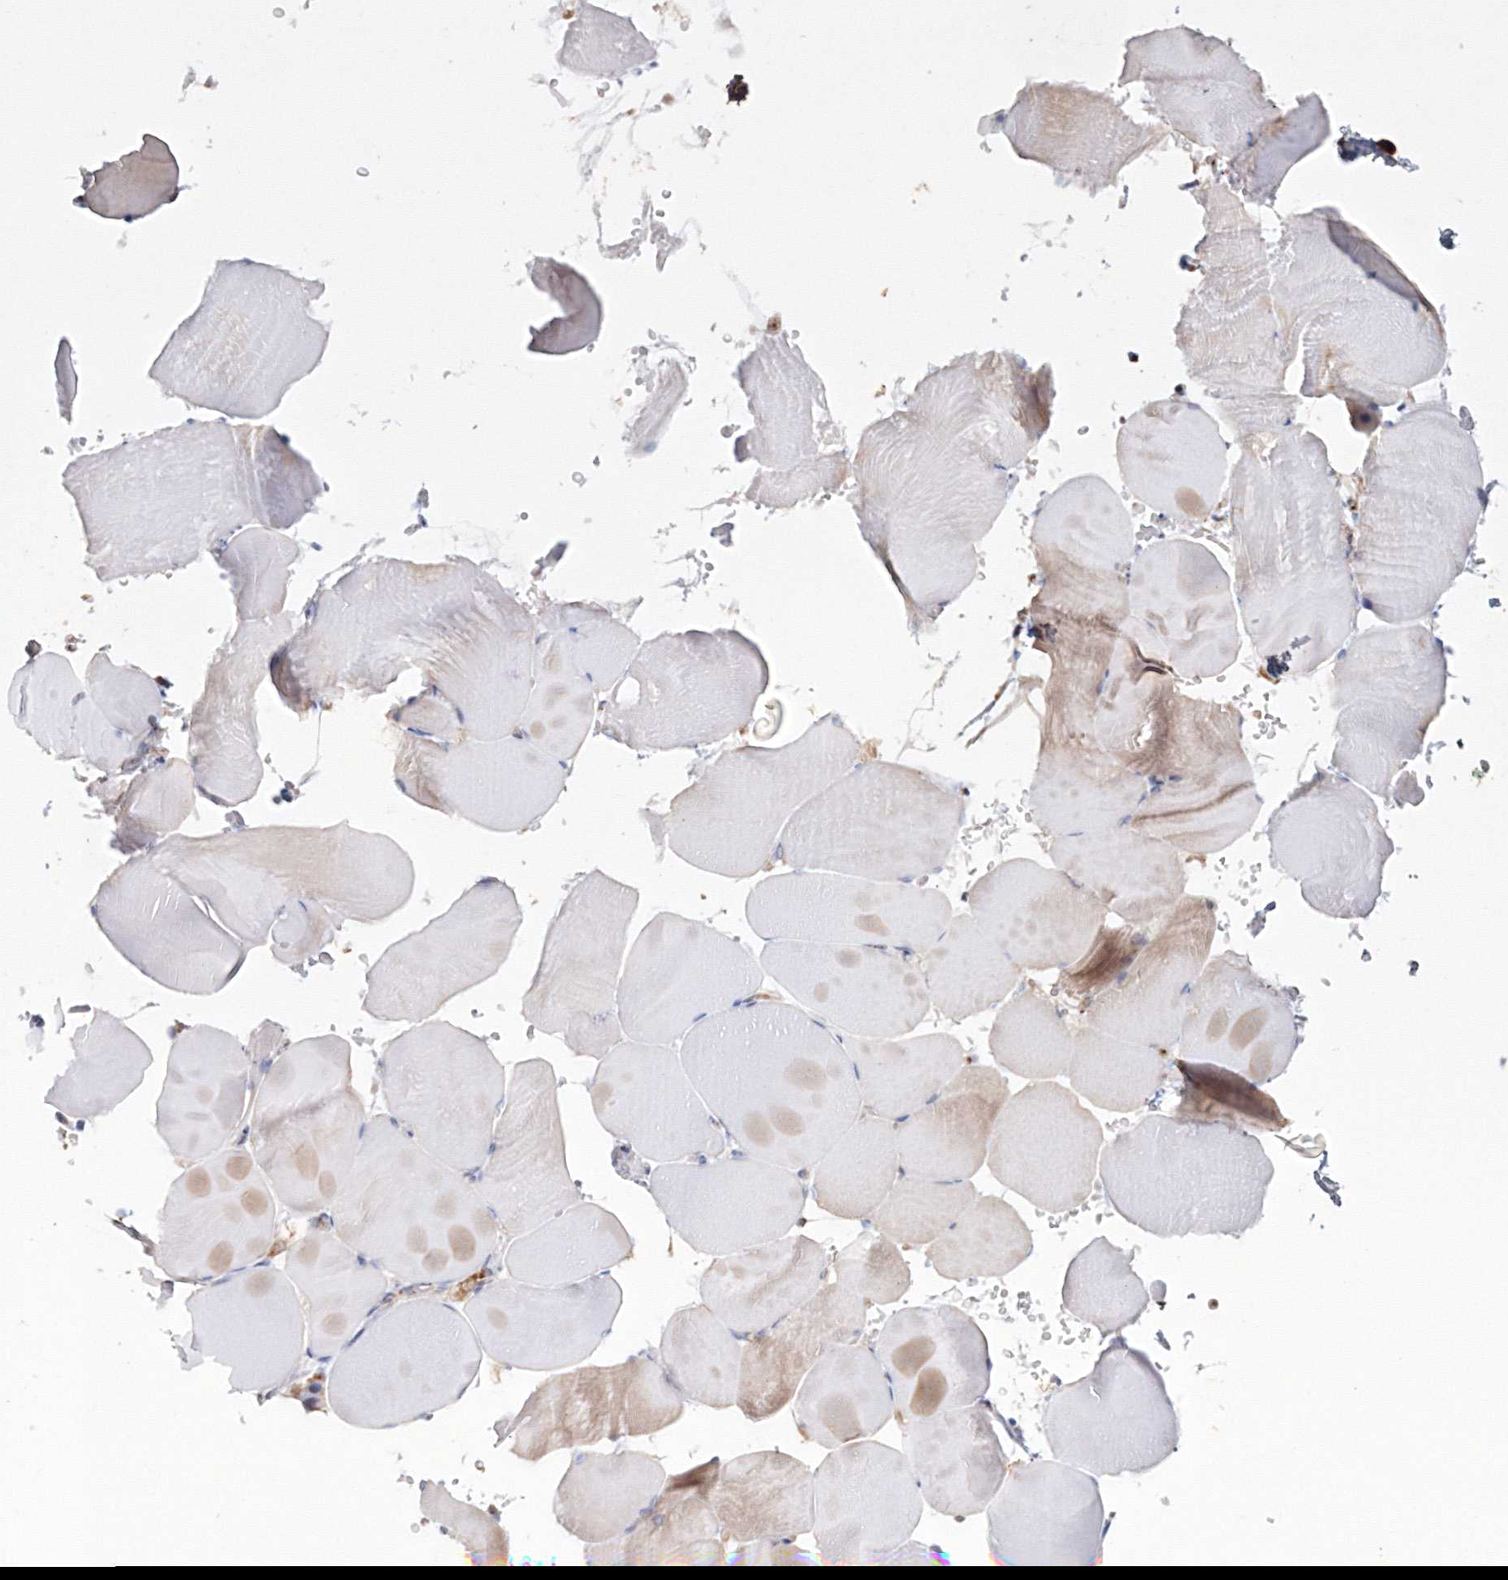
{"staining": {"intensity": "weak", "quantity": "<25%", "location": "cytoplasmic/membranous"}, "tissue": "skeletal muscle", "cell_type": "Myocytes", "image_type": "normal", "snomed": [{"axis": "morphology", "description": "Normal tissue, NOS"}, {"axis": "topography", "description": "Skeletal muscle"}, {"axis": "topography", "description": "Parathyroid gland"}], "caption": "Immunohistochemistry (IHC) image of unremarkable skeletal muscle: human skeletal muscle stained with DAB displays no significant protein staining in myocytes.", "gene": "ARCN1", "patient": {"sex": "female", "age": 37}}